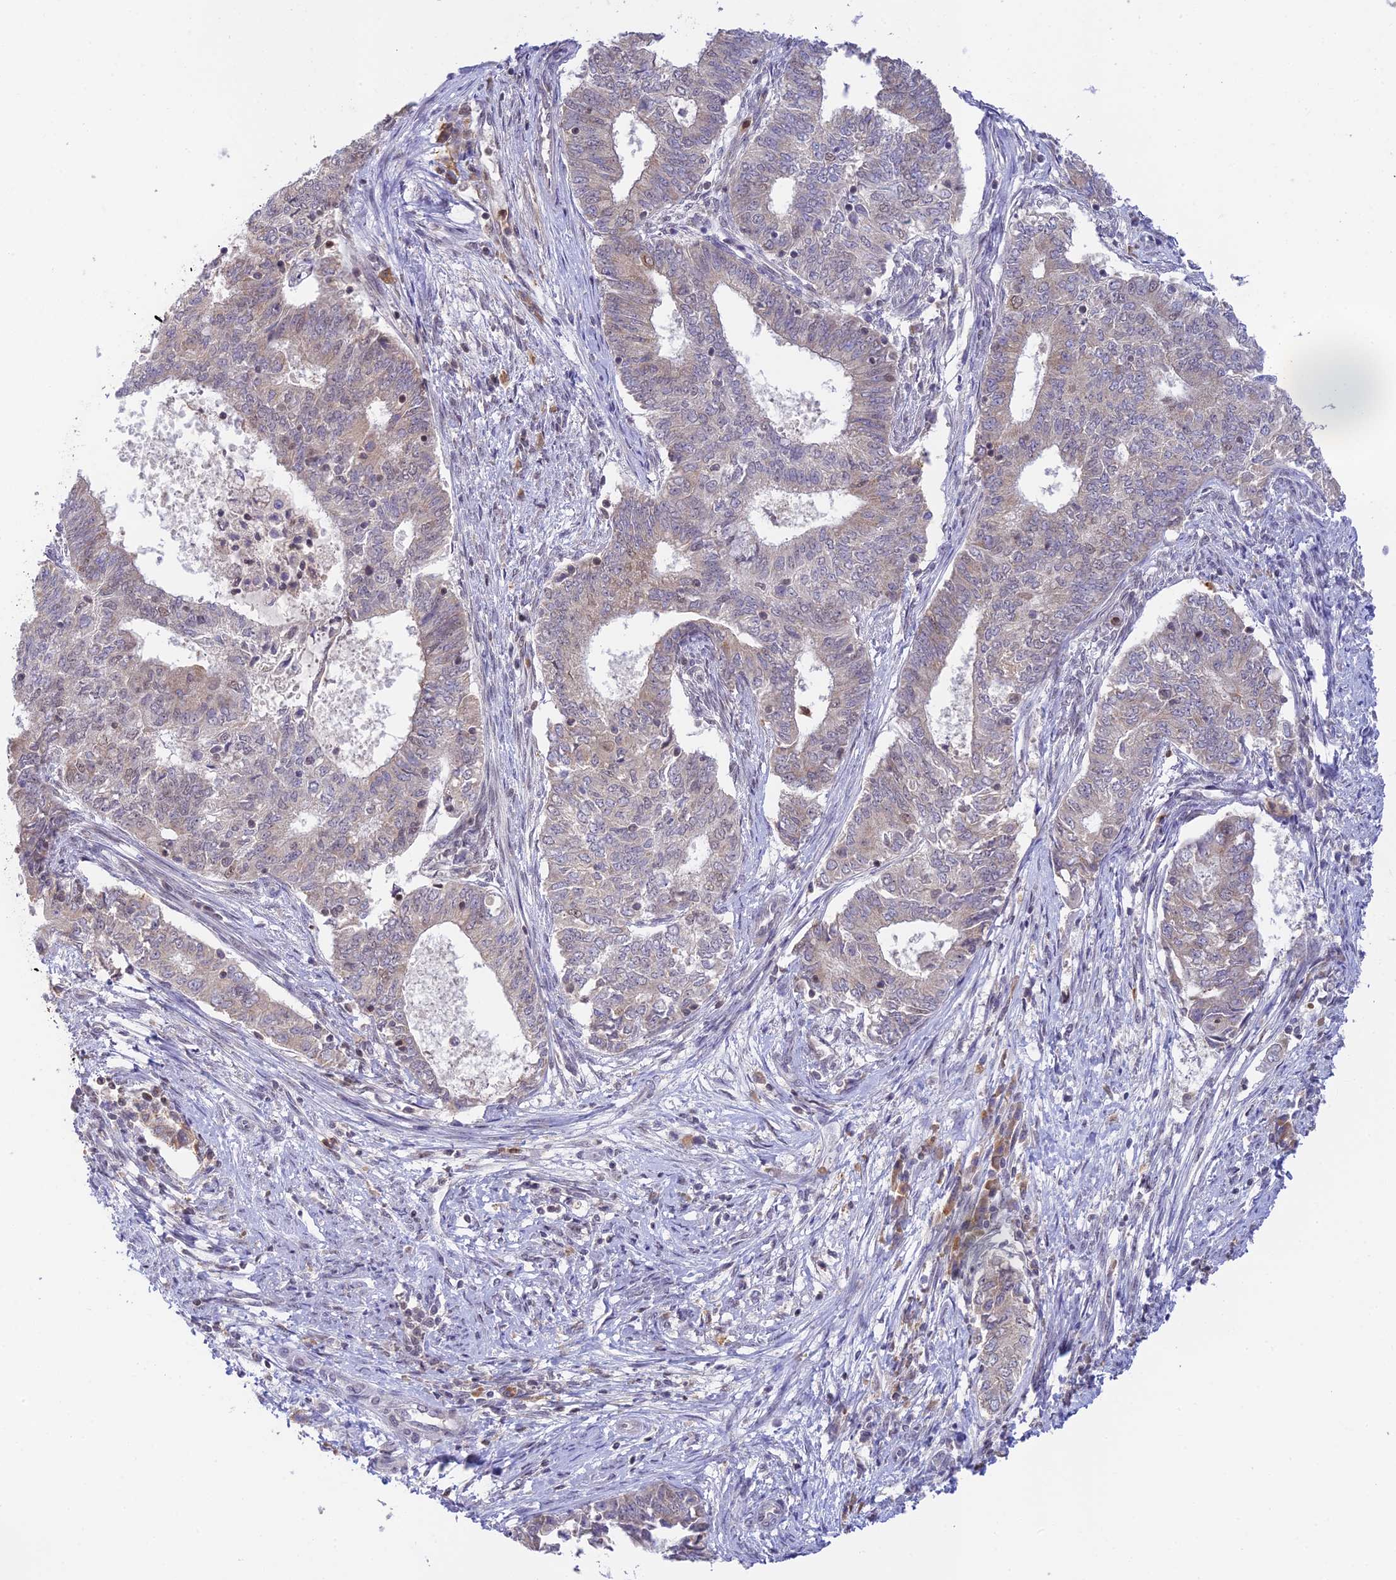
{"staining": {"intensity": "negative", "quantity": "none", "location": "none"}, "tissue": "endometrial cancer", "cell_type": "Tumor cells", "image_type": "cancer", "snomed": [{"axis": "morphology", "description": "Adenocarcinoma, NOS"}, {"axis": "topography", "description": "Endometrium"}], "caption": "IHC micrograph of neoplastic tissue: human endometrial cancer (adenocarcinoma) stained with DAB displays no significant protein positivity in tumor cells.", "gene": "PEX16", "patient": {"sex": "female", "age": 62}}